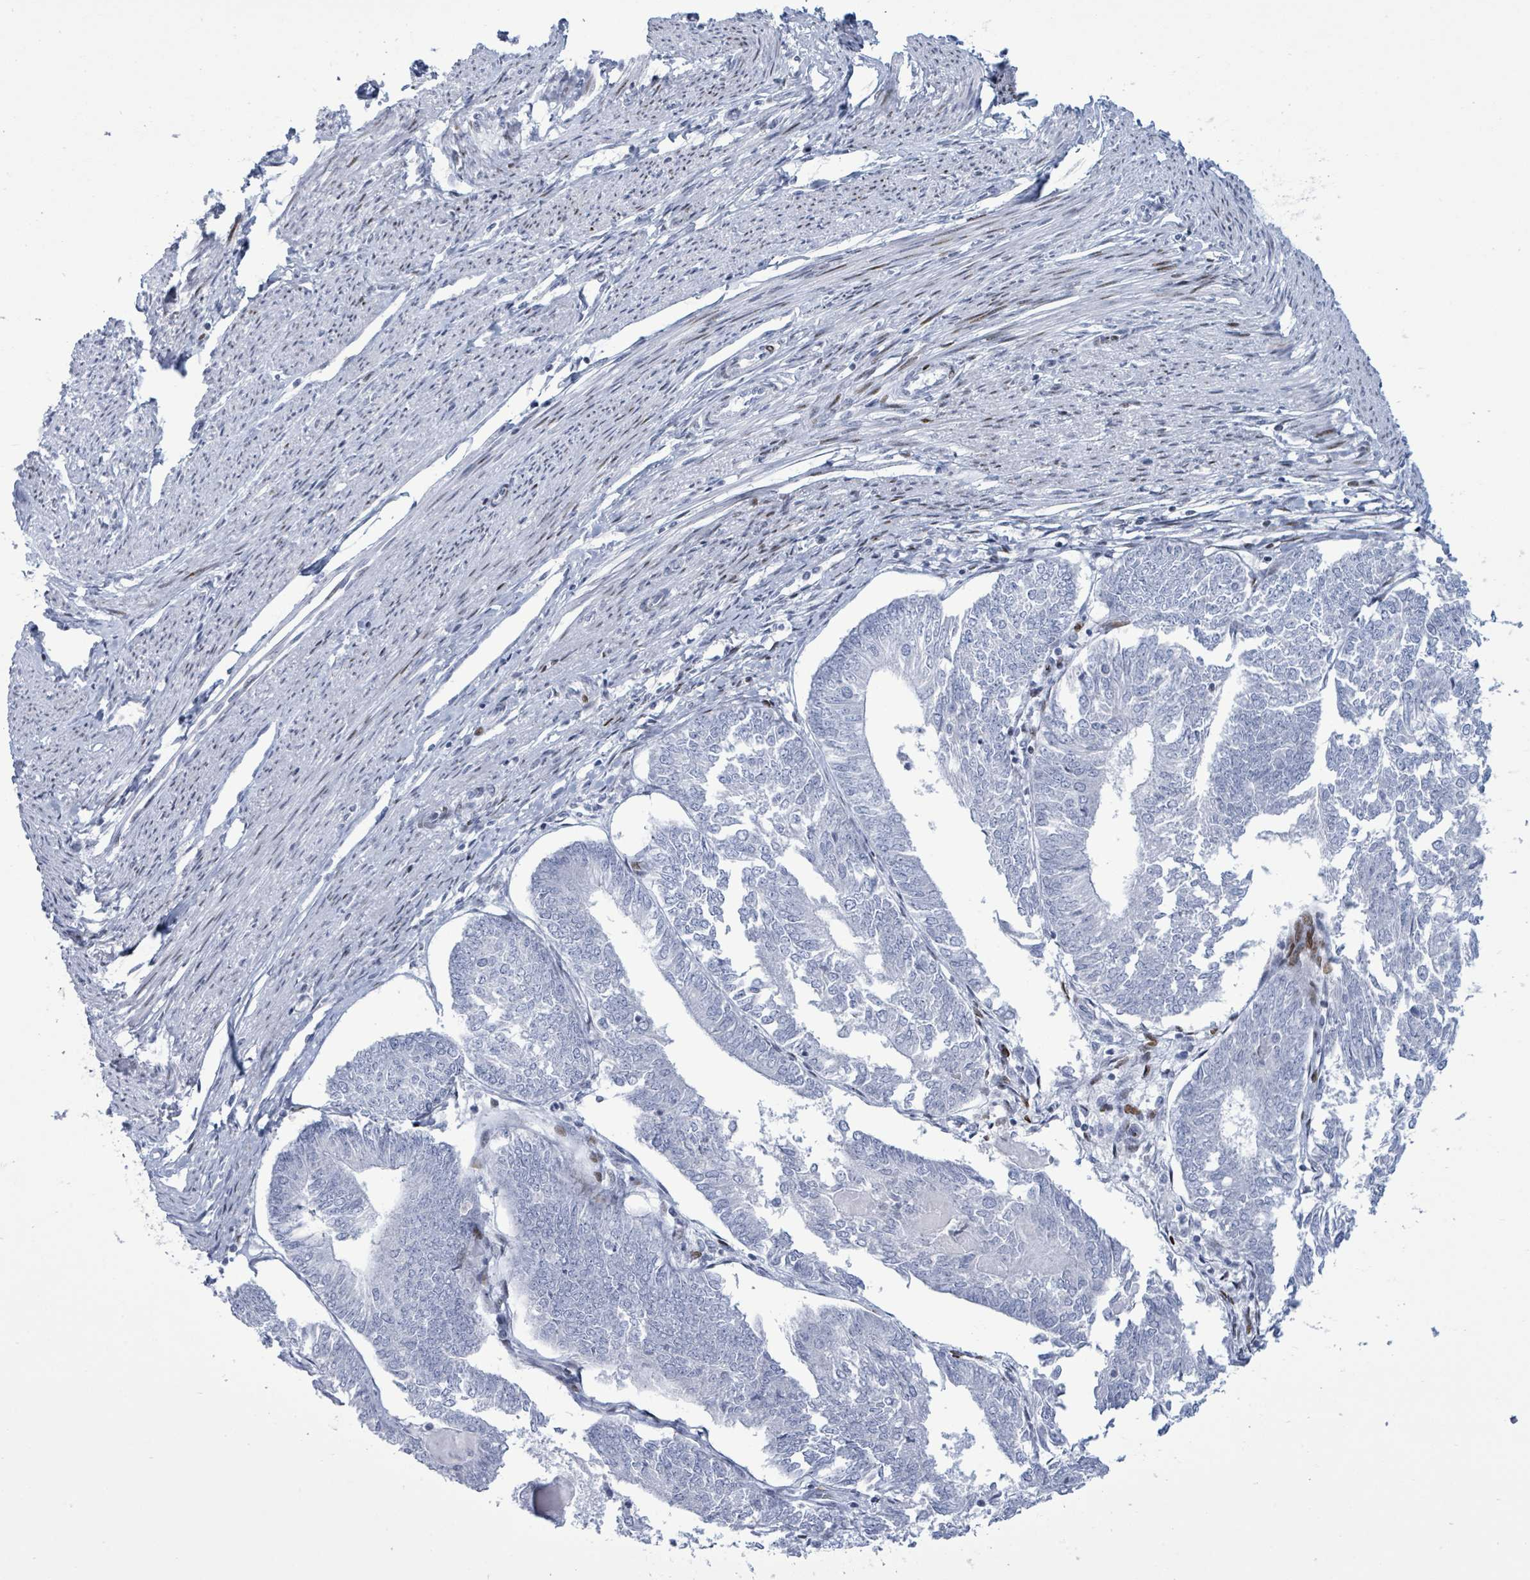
{"staining": {"intensity": "negative", "quantity": "none", "location": "none"}, "tissue": "endometrial cancer", "cell_type": "Tumor cells", "image_type": "cancer", "snomed": [{"axis": "morphology", "description": "Adenocarcinoma, NOS"}, {"axis": "topography", "description": "Endometrium"}], "caption": "DAB immunohistochemical staining of adenocarcinoma (endometrial) reveals no significant expression in tumor cells.", "gene": "MALL", "patient": {"sex": "female", "age": 58}}